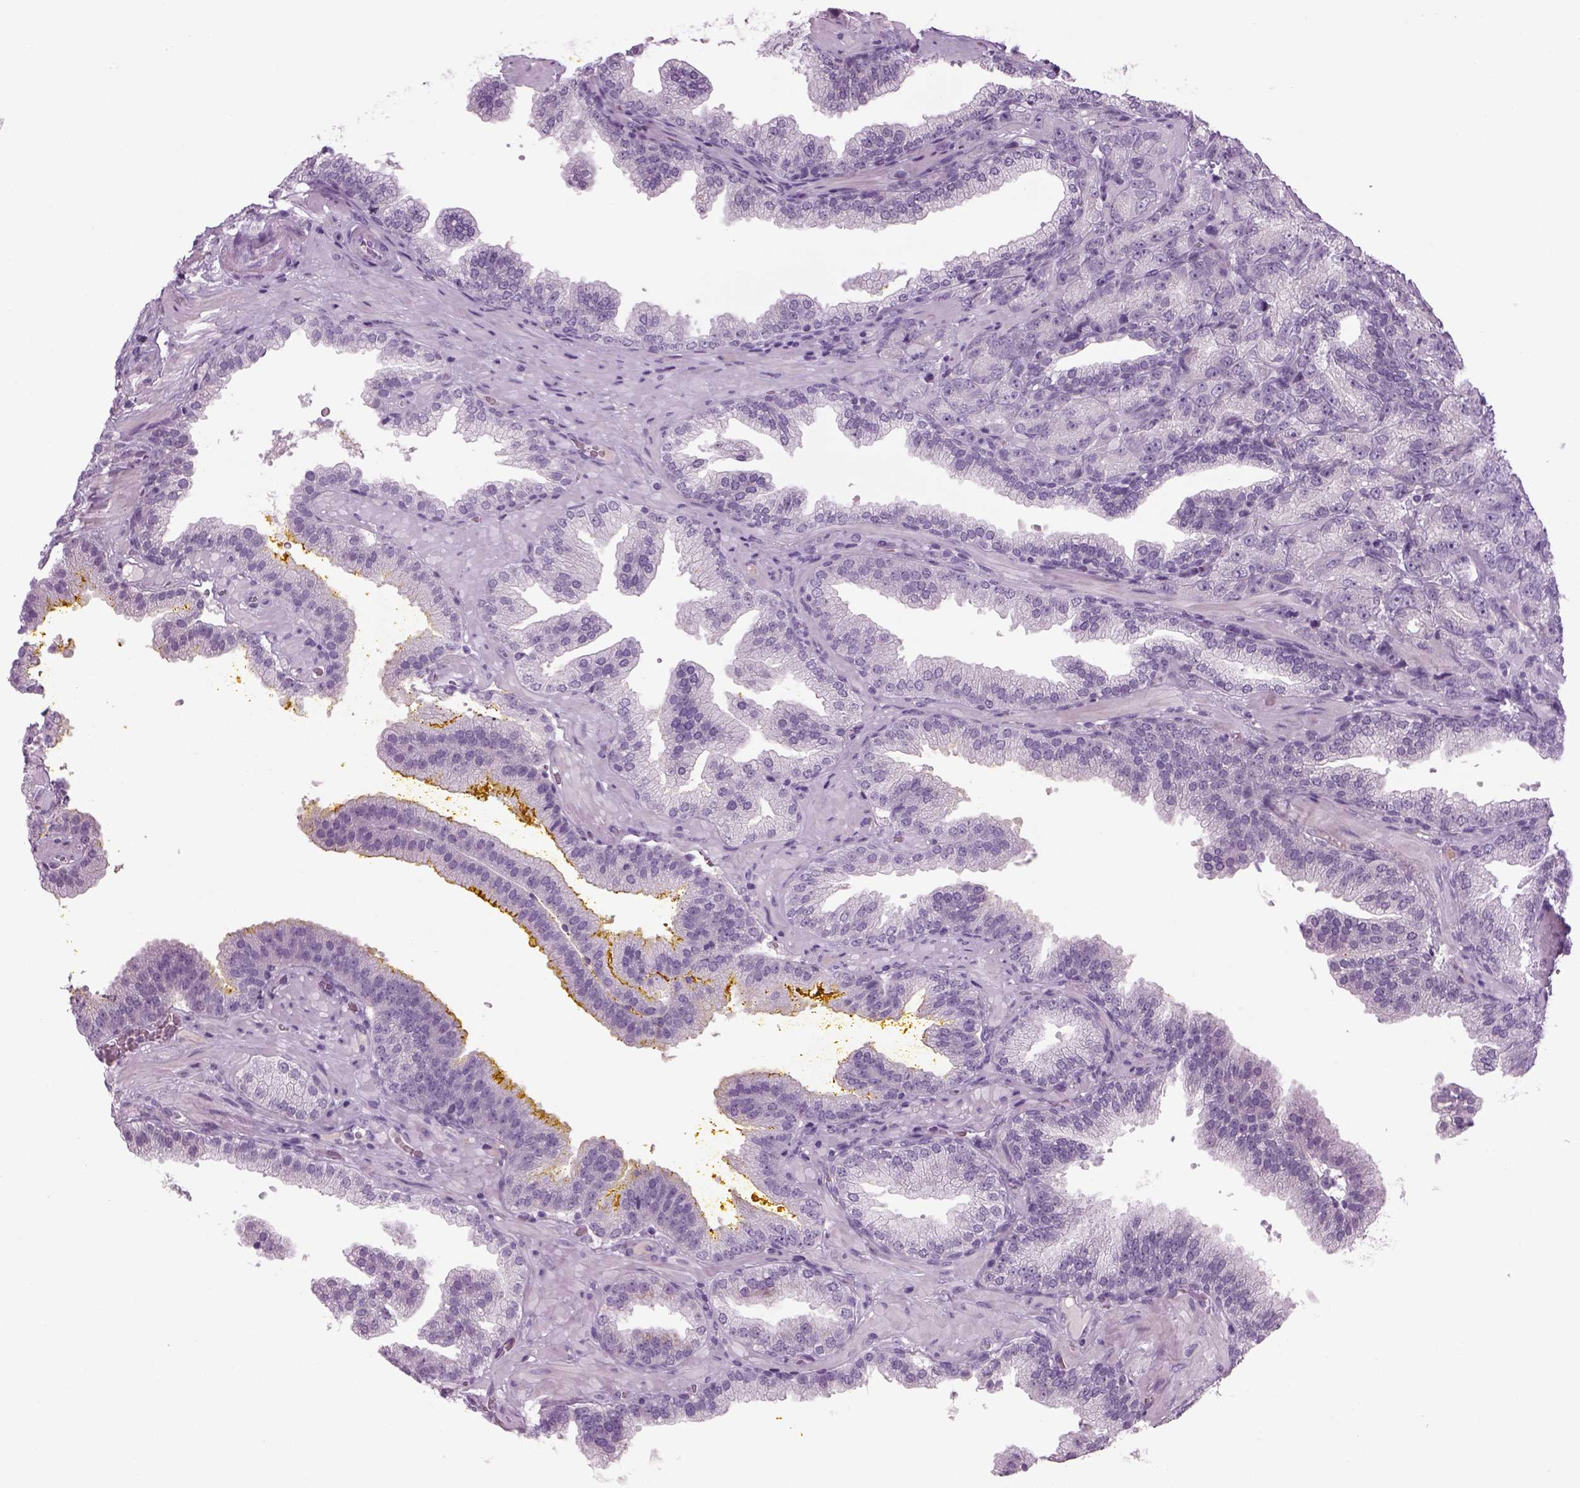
{"staining": {"intensity": "negative", "quantity": "none", "location": "none"}, "tissue": "prostate cancer", "cell_type": "Tumor cells", "image_type": "cancer", "snomed": [{"axis": "morphology", "description": "Adenocarcinoma, NOS"}, {"axis": "topography", "description": "Prostate"}], "caption": "Tumor cells show no significant protein staining in prostate adenocarcinoma.", "gene": "MDH1B", "patient": {"sex": "male", "age": 63}}